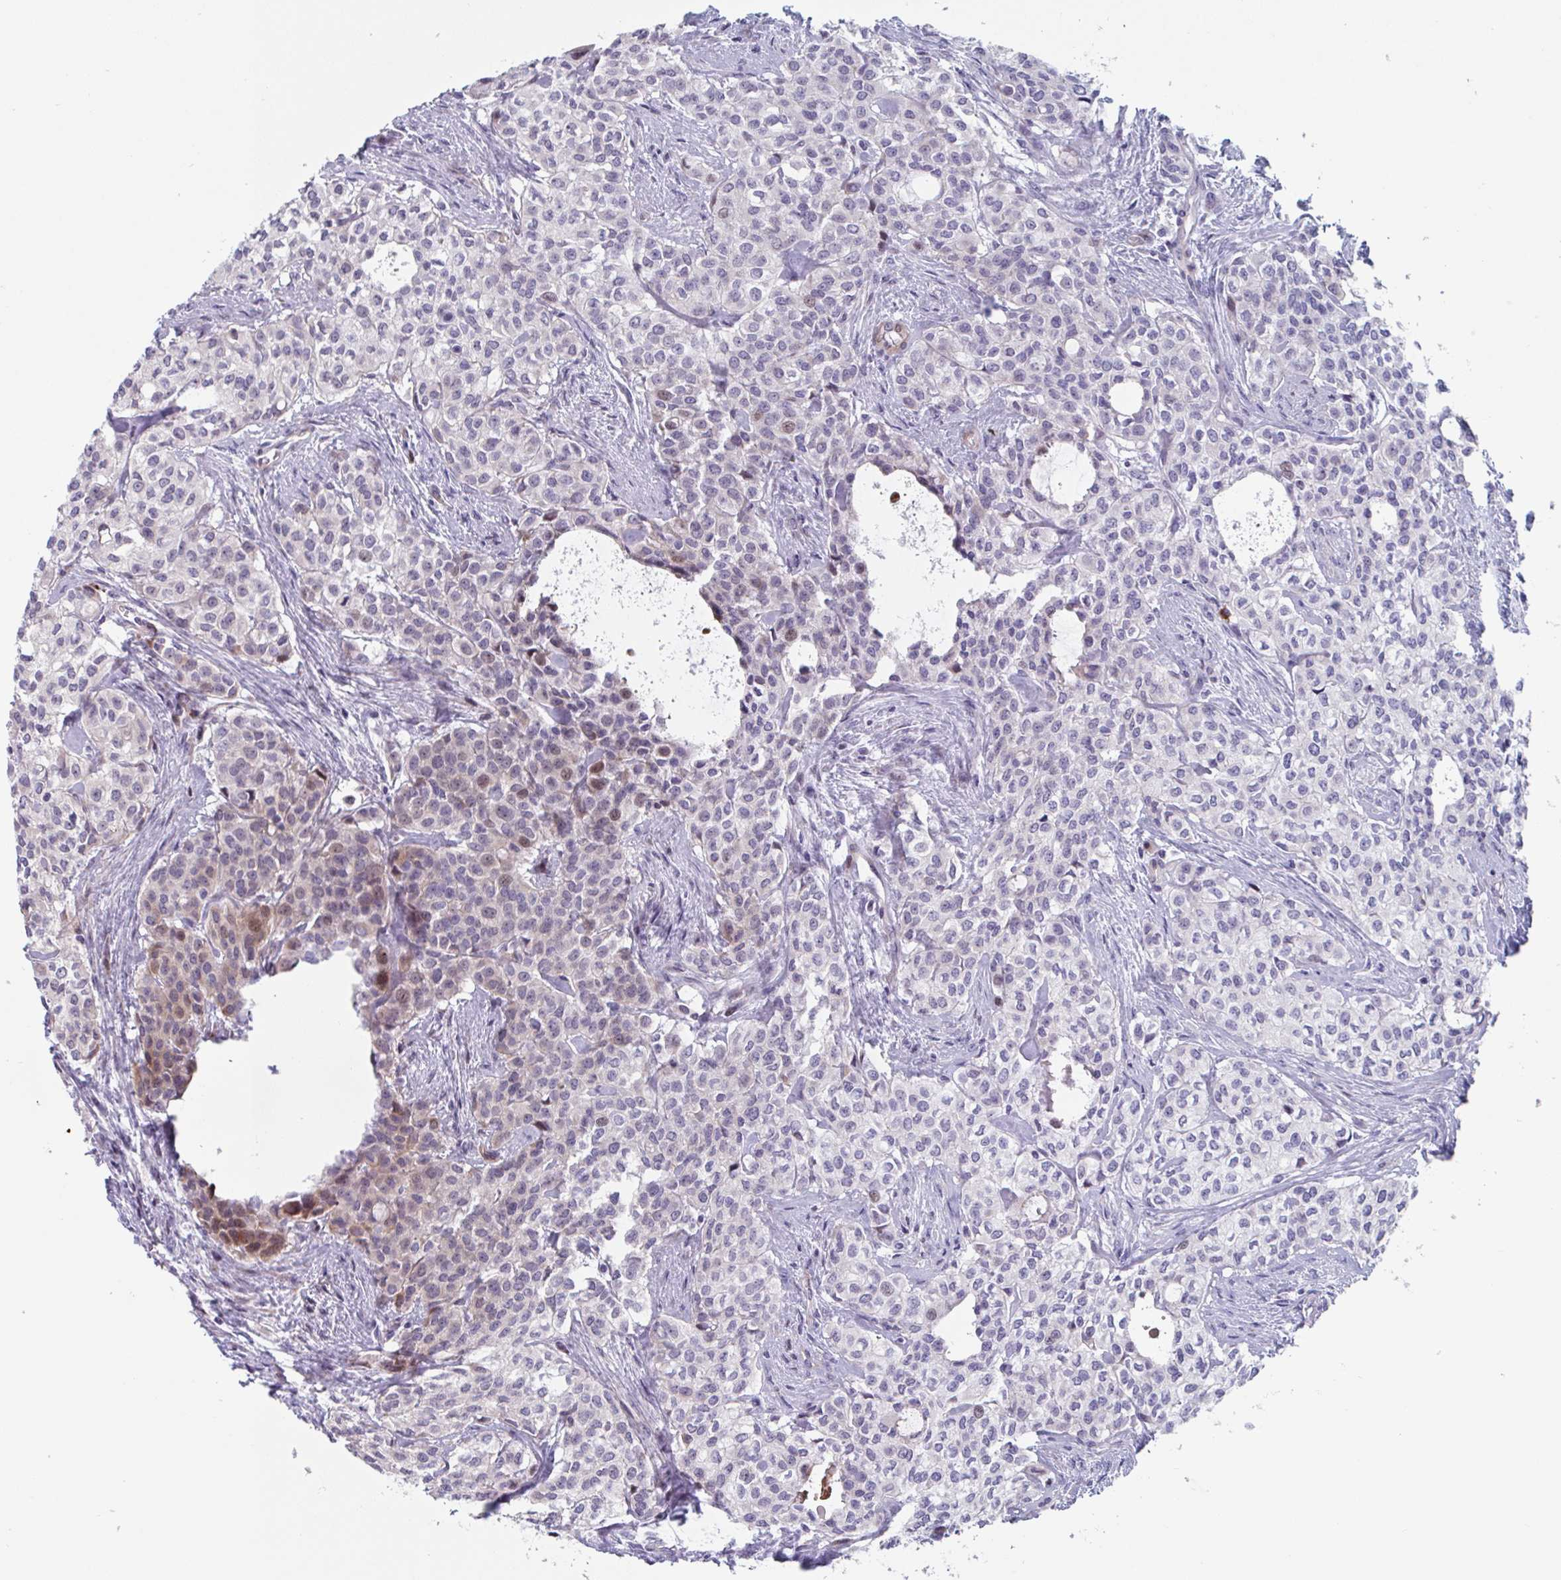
{"staining": {"intensity": "weak", "quantity": "<25%", "location": "cytoplasmic/membranous,nuclear"}, "tissue": "head and neck cancer", "cell_type": "Tumor cells", "image_type": "cancer", "snomed": [{"axis": "morphology", "description": "Adenocarcinoma, NOS"}, {"axis": "topography", "description": "Head-Neck"}], "caption": "An IHC micrograph of head and neck adenocarcinoma is shown. There is no staining in tumor cells of head and neck adenocarcinoma.", "gene": "DUXA", "patient": {"sex": "male", "age": 81}}